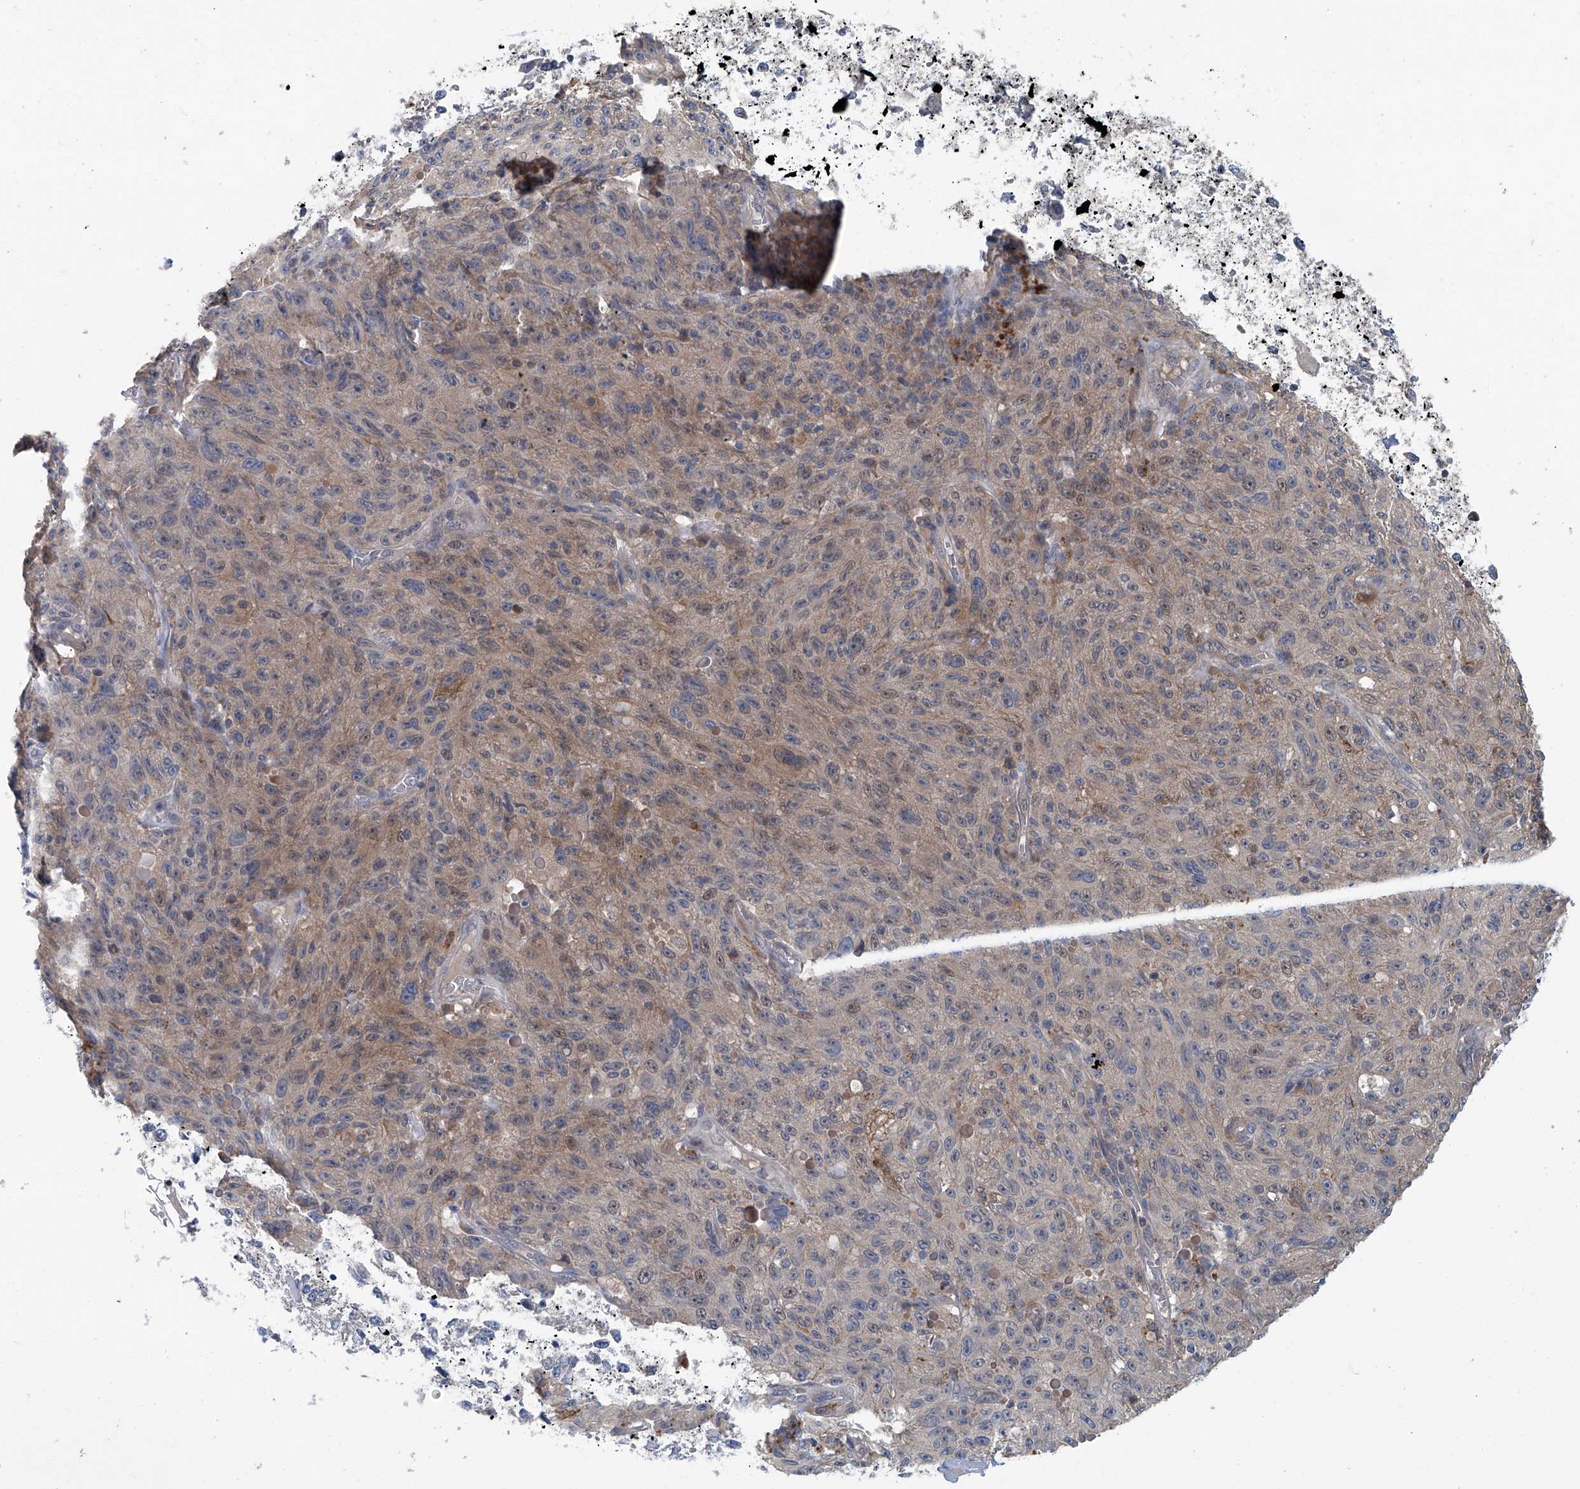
{"staining": {"intensity": "weak", "quantity": ">75%", "location": "cytoplasmic/membranous"}, "tissue": "skin cancer", "cell_type": "Tumor cells", "image_type": "cancer", "snomed": [{"axis": "morphology", "description": "Squamous cell carcinoma, NOS"}, {"axis": "morphology", "description": "Squamous cell carcinoma, metastatic, NOS"}, {"axis": "topography", "description": "Skin"}, {"axis": "topography", "description": "Lymph node"}], "caption": "Human skin squamous cell carcinoma stained with a protein marker reveals weak staining in tumor cells.", "gene": "ANKRD34A", "patient": {"sex": "male", "age": 75}}